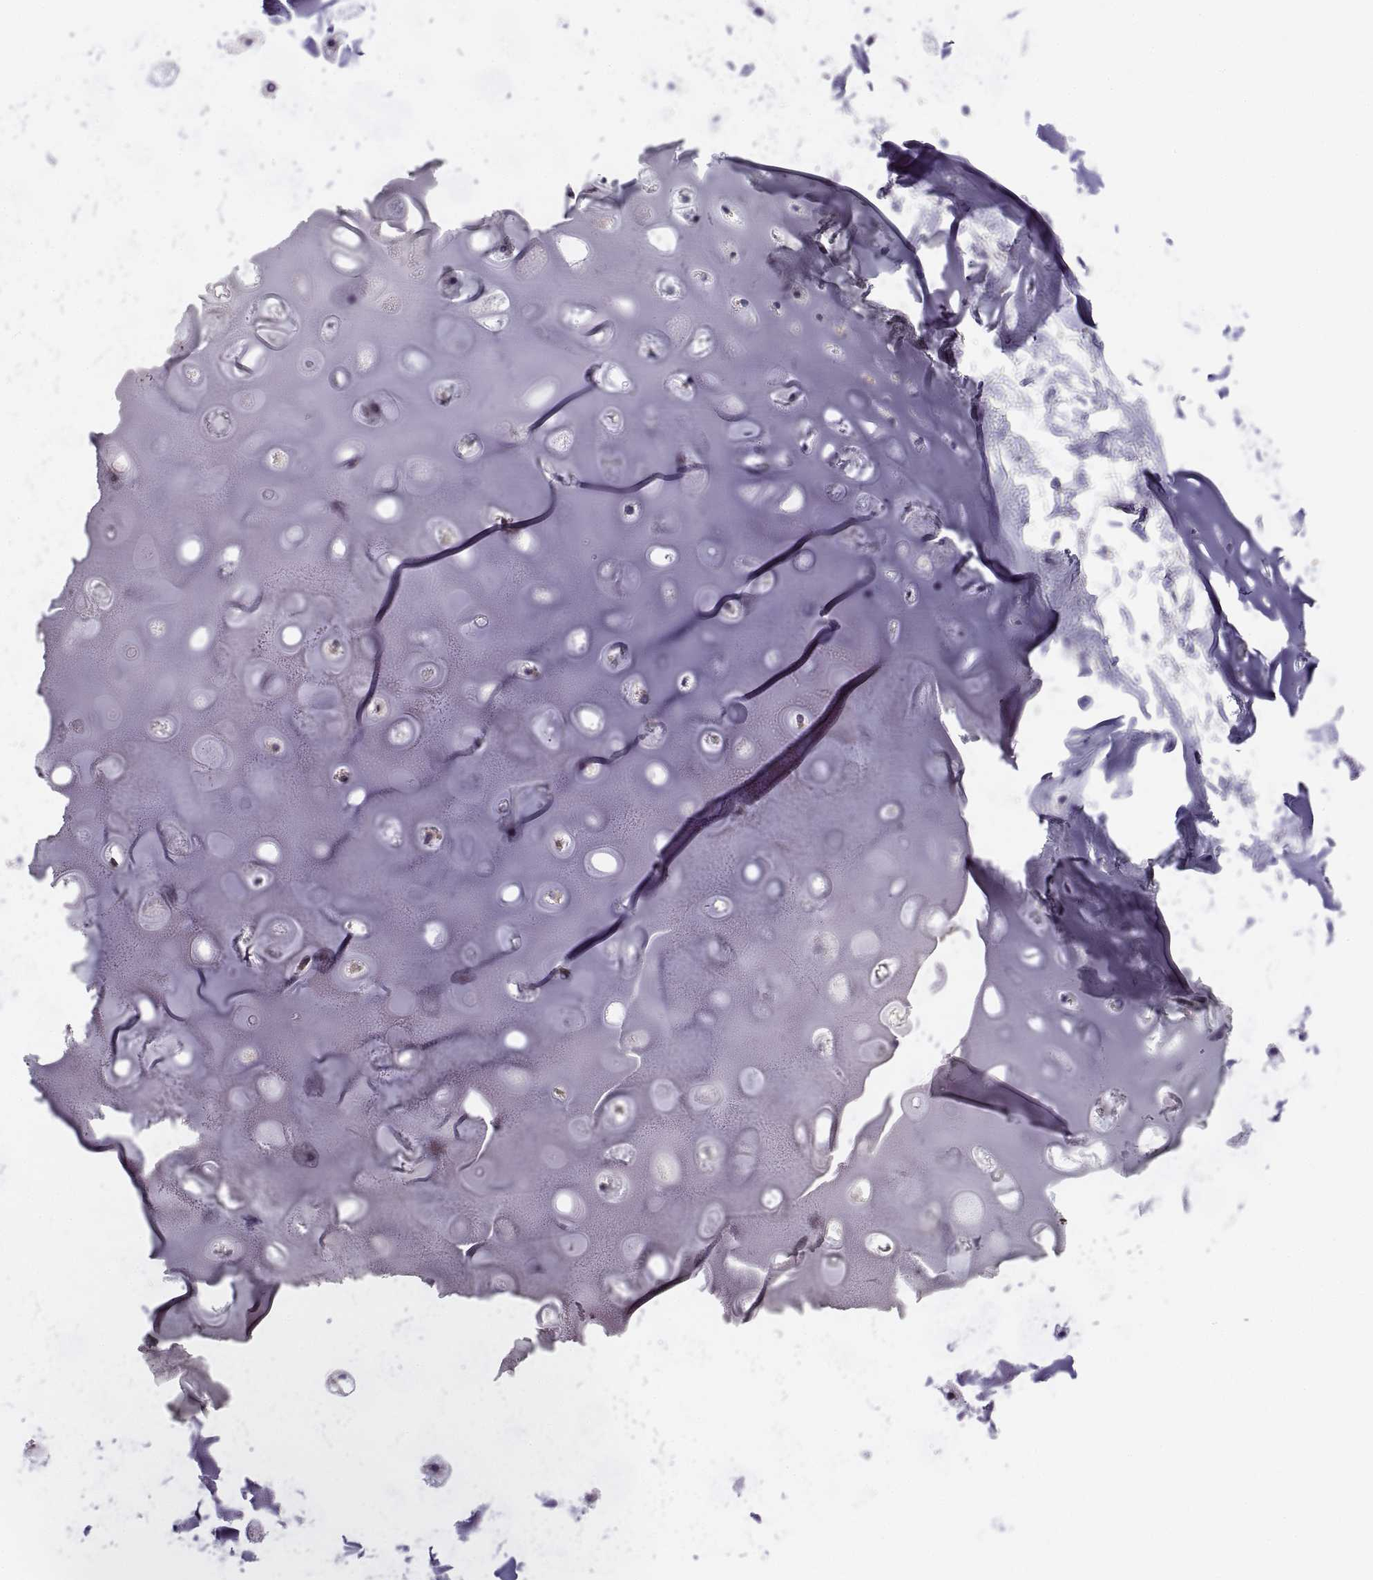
{"staining": {"intensity": "negative", "quantity": "none", "location": "none"}, "tissue": "soft tissue", "cell_type": "Chondrocytes", "image_type": "normal", "snomed": [{"axis": "morphology", "description": "Normal tissue, NOS"}, {"axis": "morphology", "description": "Squamous cell carcinoma, NOS"}, {"axis": "topography", "description": "Cartilage tissue"}, {"axis": "topography", "description": "Lung"}], "caption": "This micrograph is of benign soft tissue stained with IHC to label a protein in brown with the nuclei are counter-stained blue. There is no staining in chondrocytes.", "gene": "TNNC1", "patient": {"sex": "male", "age": 66}}